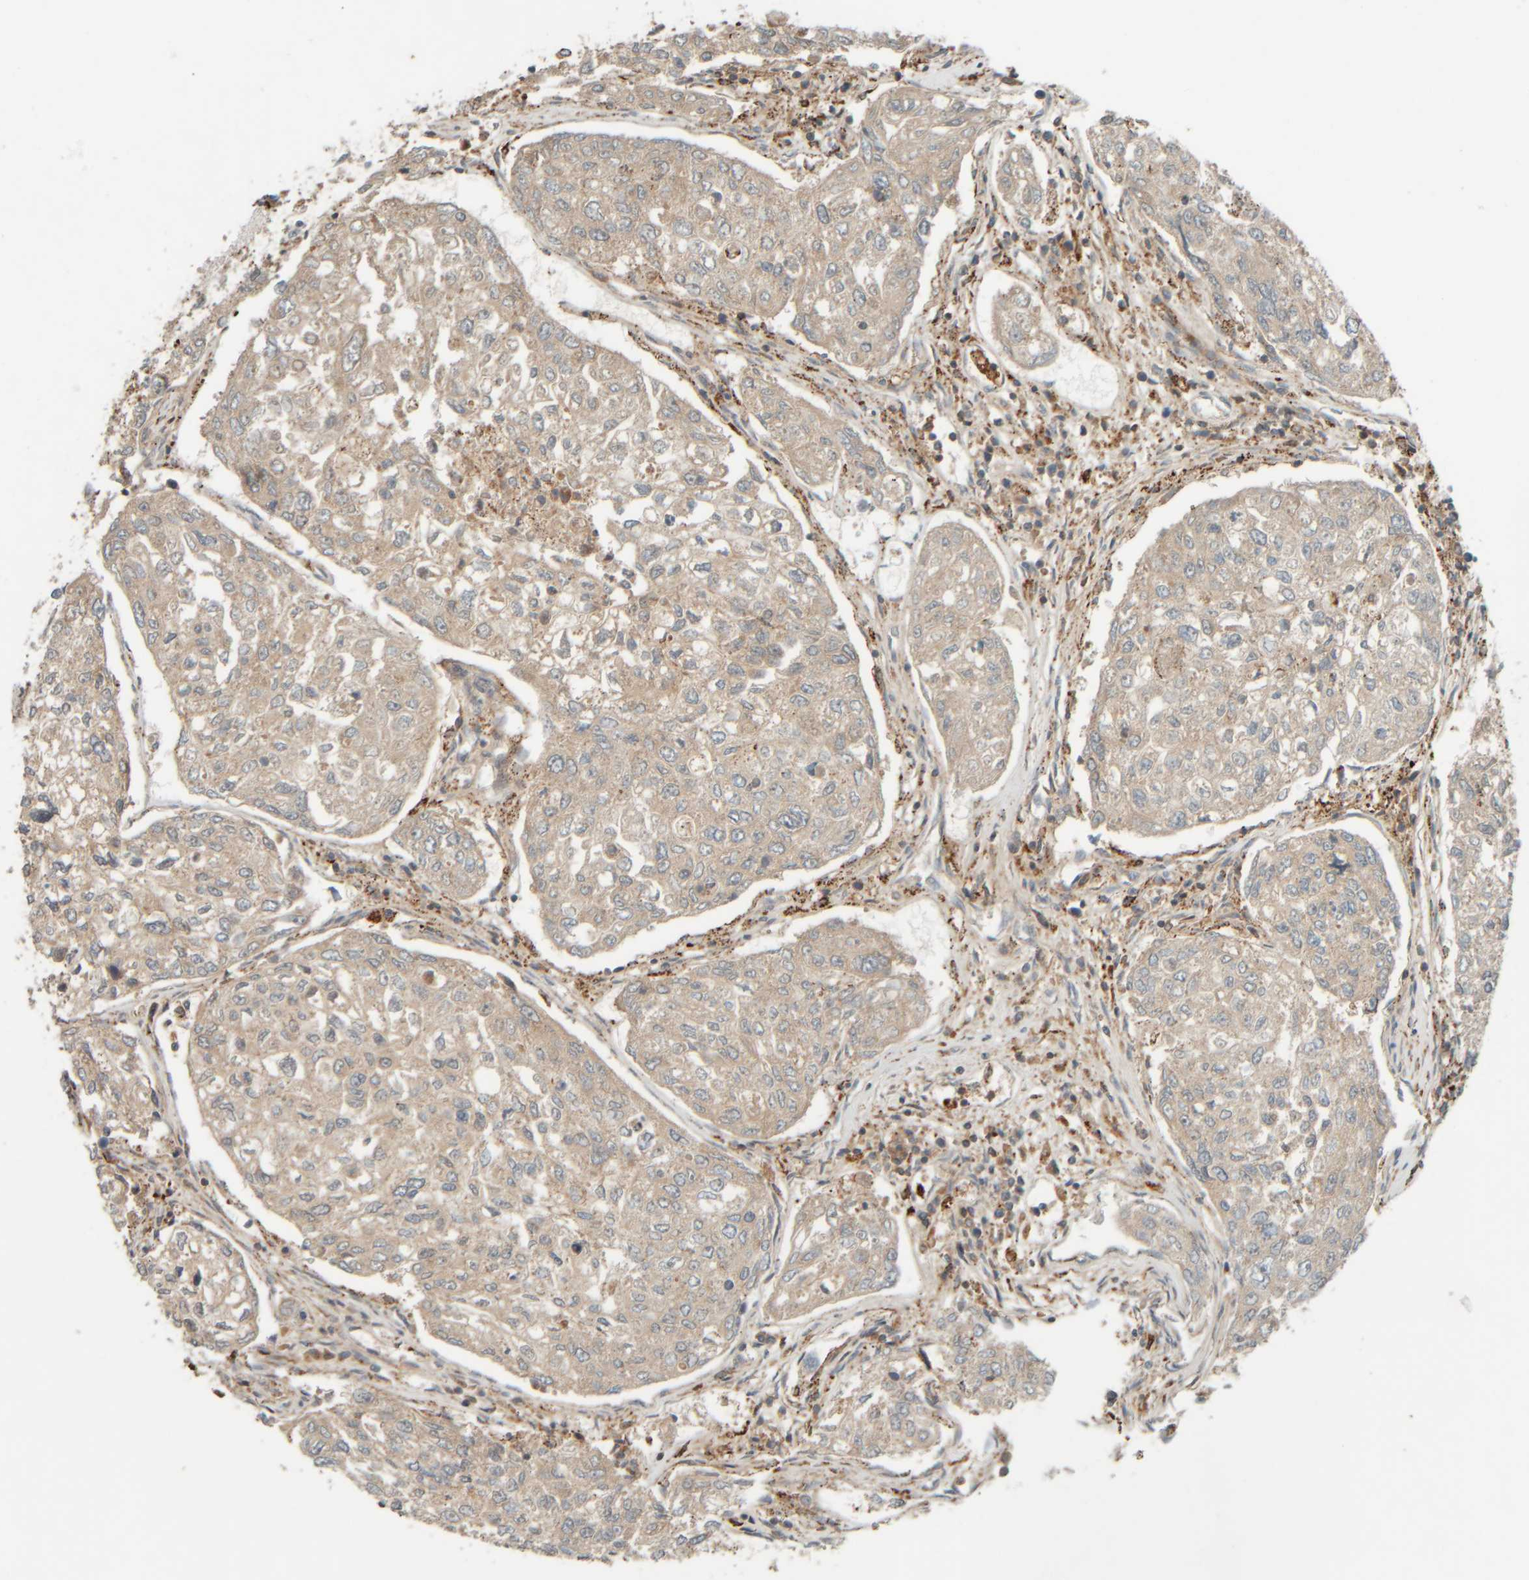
{"staining": {"intensity": "weak", "quantity": ">75%", "location": "cytoplasmic/membranous"}, "tissue": "urothelial cancer", "cell_type": "Tumor cells", "image_type": "cancer", "snomed": [{"axis": "morphology", "description": "Urothelial carcinoma, High grade"}, {"axis": "topography", "description": "Lymph node"}, {"axis": "topography", "description": "Urinary bladder"}], "caption": "Immunohistochemistry (IHC) photomicrograph of neoplastic tissue: human high-grade urothelial carcinoma stained using immunohistochemistry demonstrates low levels of weak protein expression localized specifically in the cytoplasmic/membranous of tumor cells, appearing as a cytoplasmic/membranous brown color.", "gene": "SPAG5", "patient": {"sex": "male", "age": 51}}